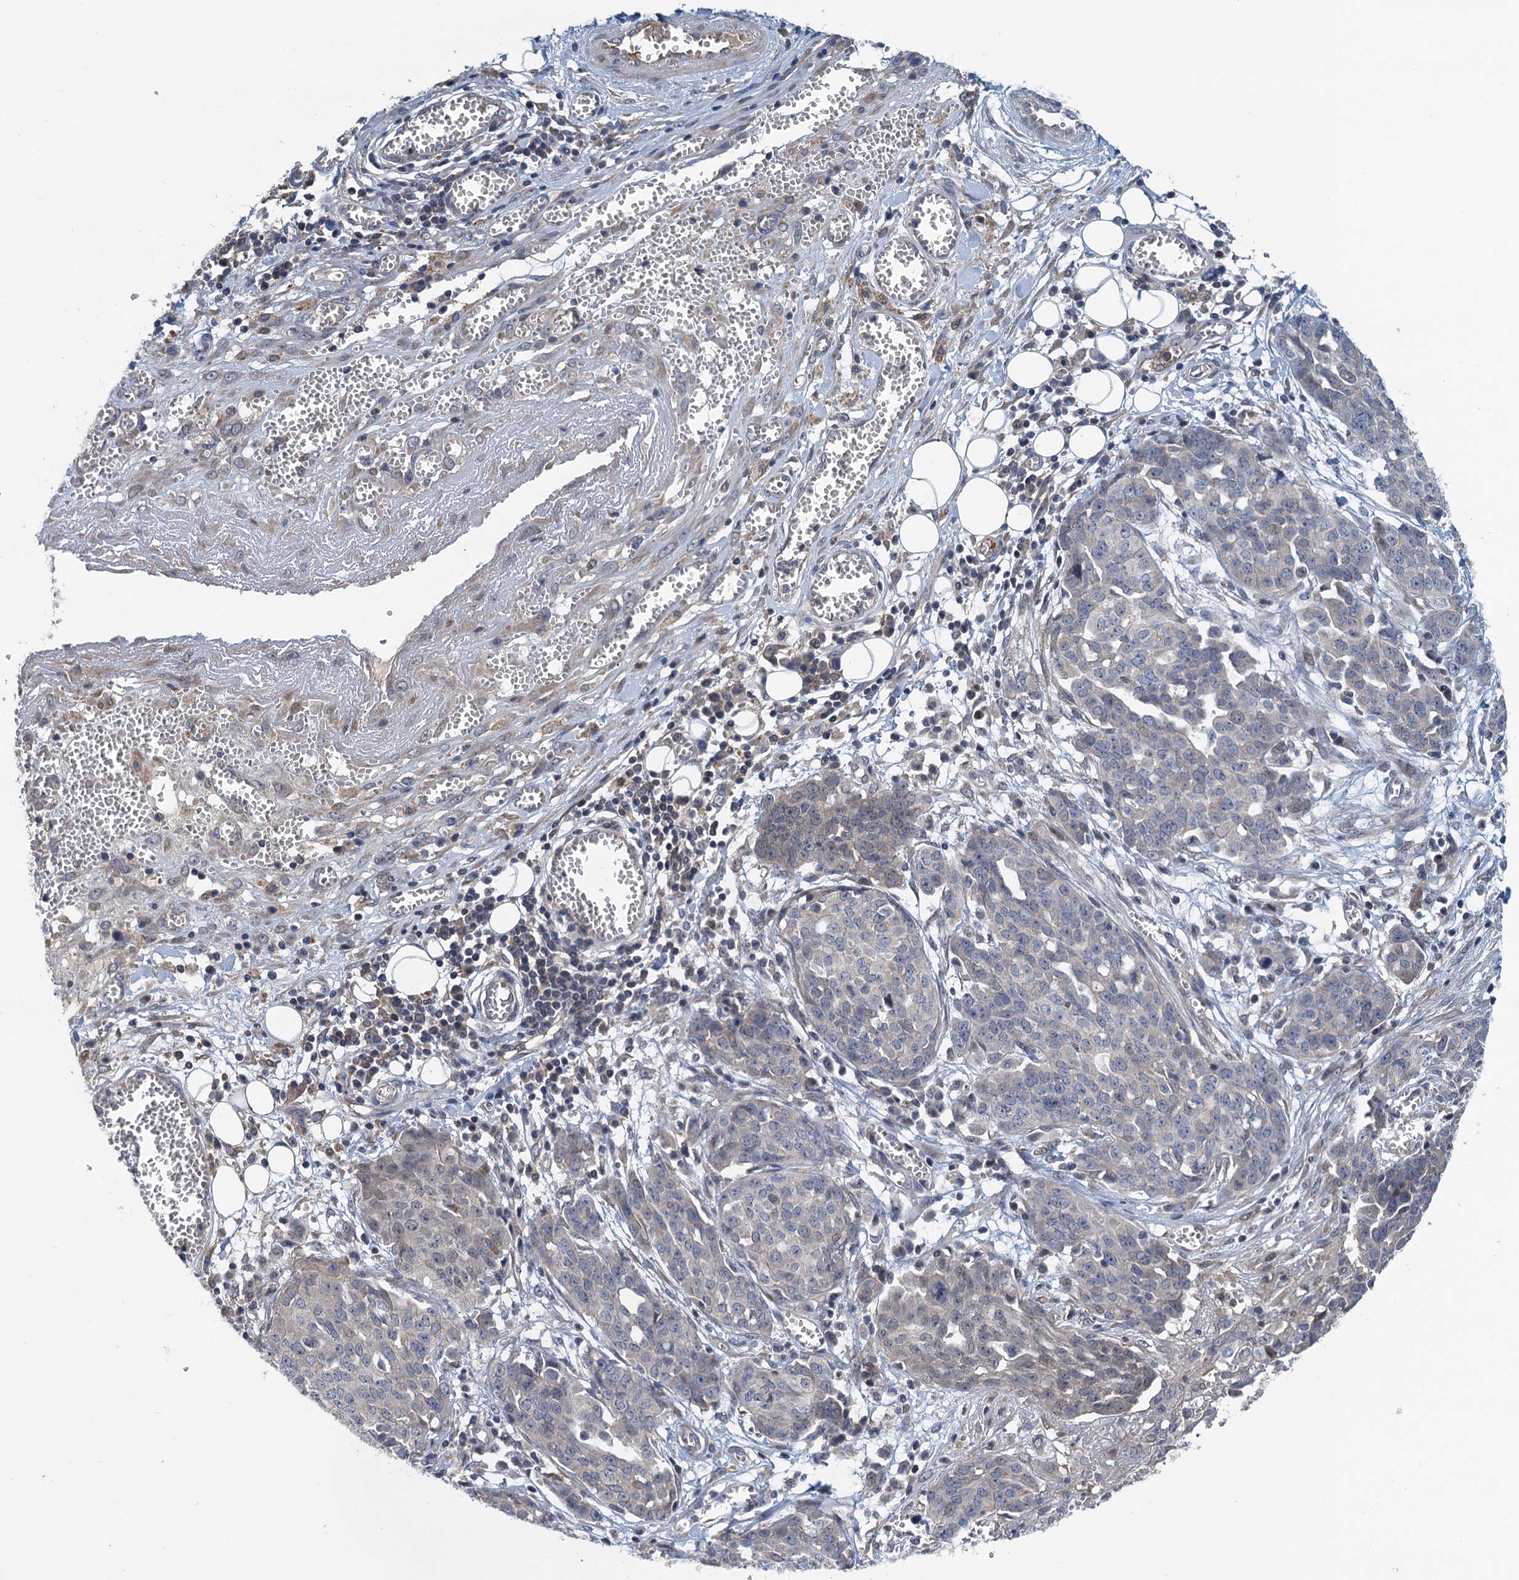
{"staining": {"intensity": "negative", "quantity": "none", "location": "none"}, "tissue": "ovarian cancer", "cell_type": "Tumor cells", "image_type": "cancer", "snomed": [{"axis": "morphology", "description": "Cystadenocarcinoma, serous, NOS"}, {"axis": "topography", "description": "Soft tissue"}, {"axis": "topography", "description": "Ovary"}], "caption": "DAB (3,3'-diaminobenzidine) immunohistochemical staining of serous cystadenocarcinoma (ovarian) exhibits no significant expression in tumor cells. Nuclei are stained in blue.", "gene": "MDM1", "patient": {"sex": "female", "age": 57}}